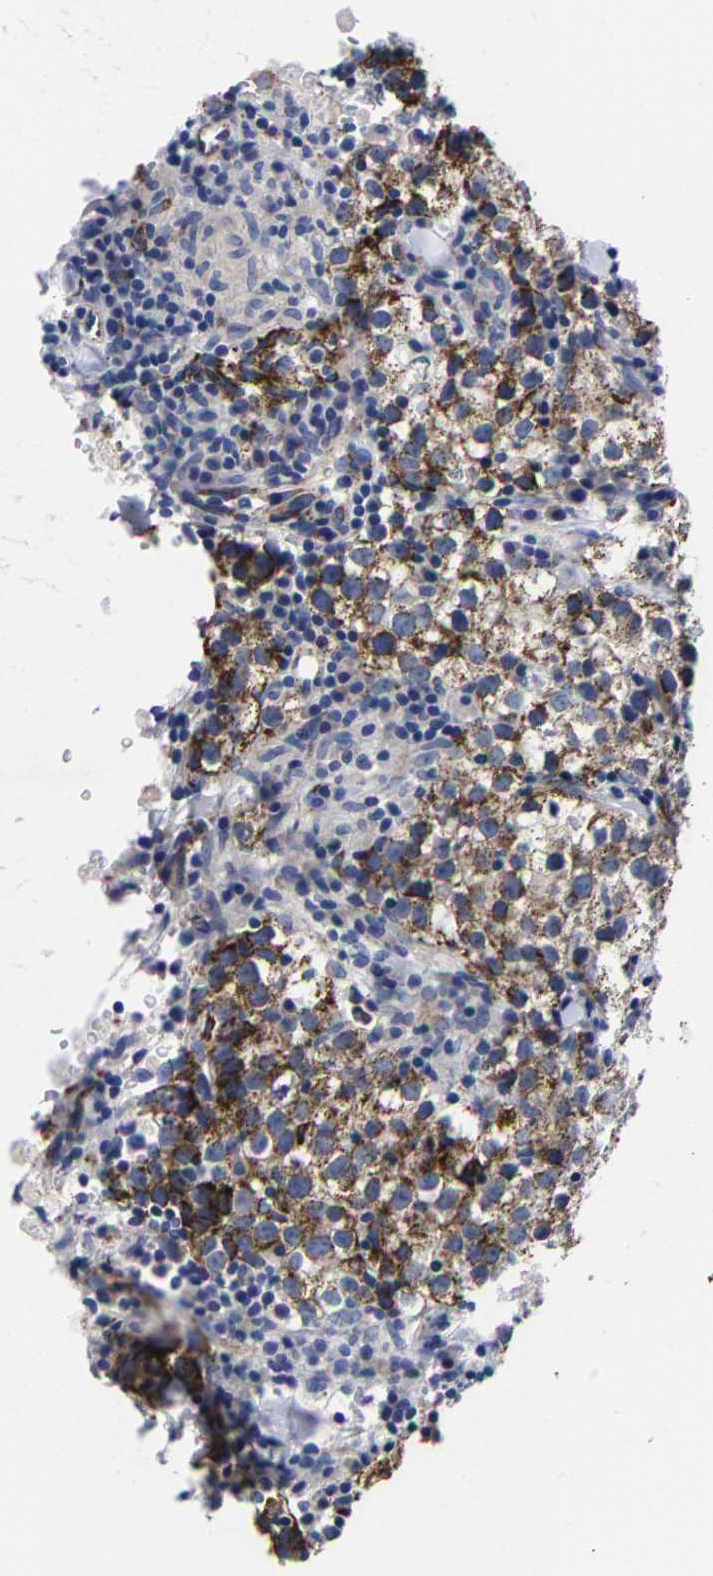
{"staining": {"intensity": "moderate", "quantity": ">75%", "location": "cytoplasmic/membranous"}, "tissue": "testis cancer", "cell_type": "Tumor cells", "image_type": "cancer", "snomed": [{"axis": "morphology", "description": "Seminoma, NOS"}, {"axis": "morphology", "description": "Carcinoma, Embryonal, NOS"}, {"axis": "topography", "description": "Testis"}], "caption": "Embryonal carcinoma (testis) stained with a protein marker displays moderate staining in tumor cells.", "gene": "AASS", "patient": {"sex": "male", "age": 36}}